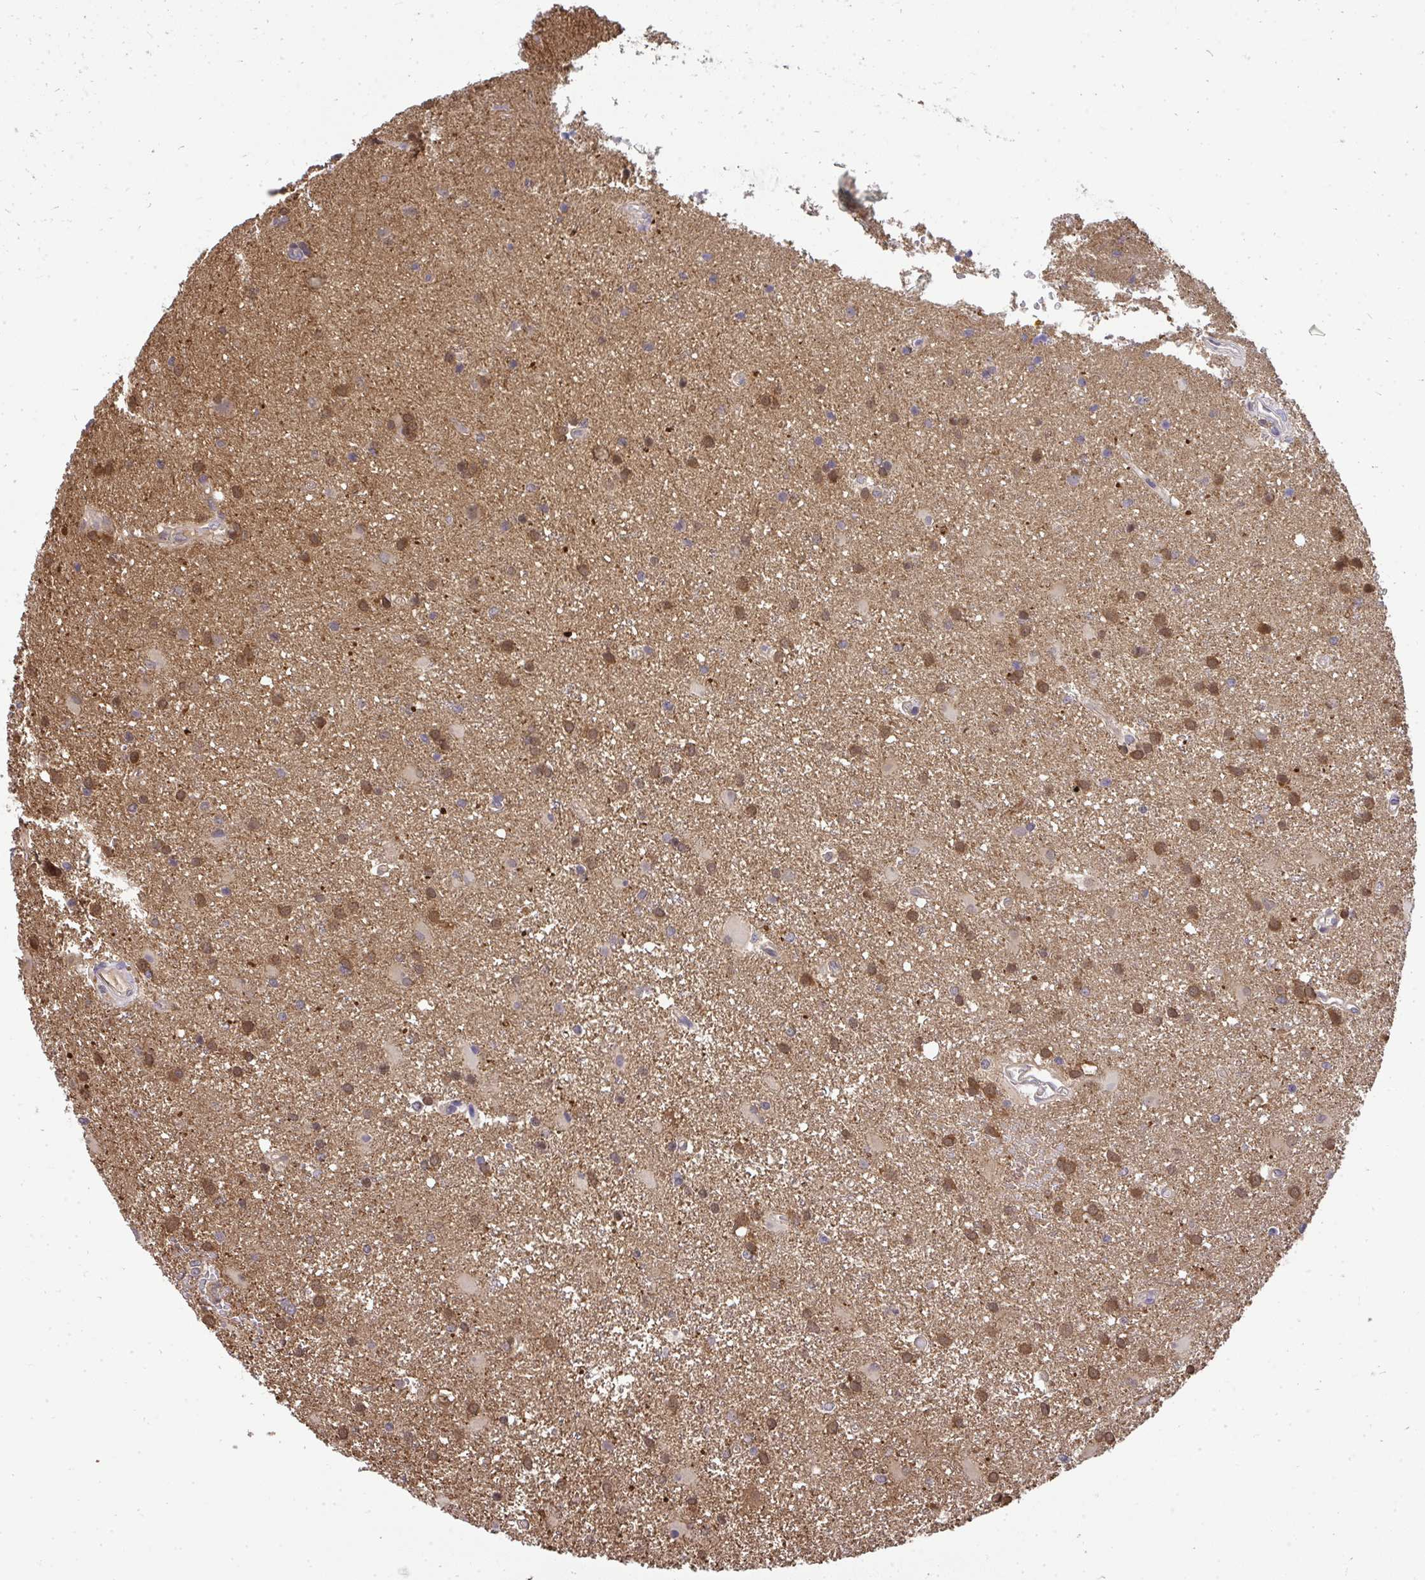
{"staining": {"intensity": "moderate", "quantity": "25%-75%", "location": "cytoplasmic/membranous,nuclear"}, "tissue": "glioma", "cell_type": "Tumor cells", "image_type": "cancer", "snomed": [{"axis": "morphology", "description": "Glioma, malignant, High grade"}, {"axis": "topography", "description": "Brain"}], "caption": "Human malignant glioma (high-grade) stained for a protein (brown) displays moderate cytoplasmic/membranous and nuclear positive positivity in approximately 25%-75% of tumor cells.", "gene": "HDHD2", "patient": {"sex": "male", "age": 55}}